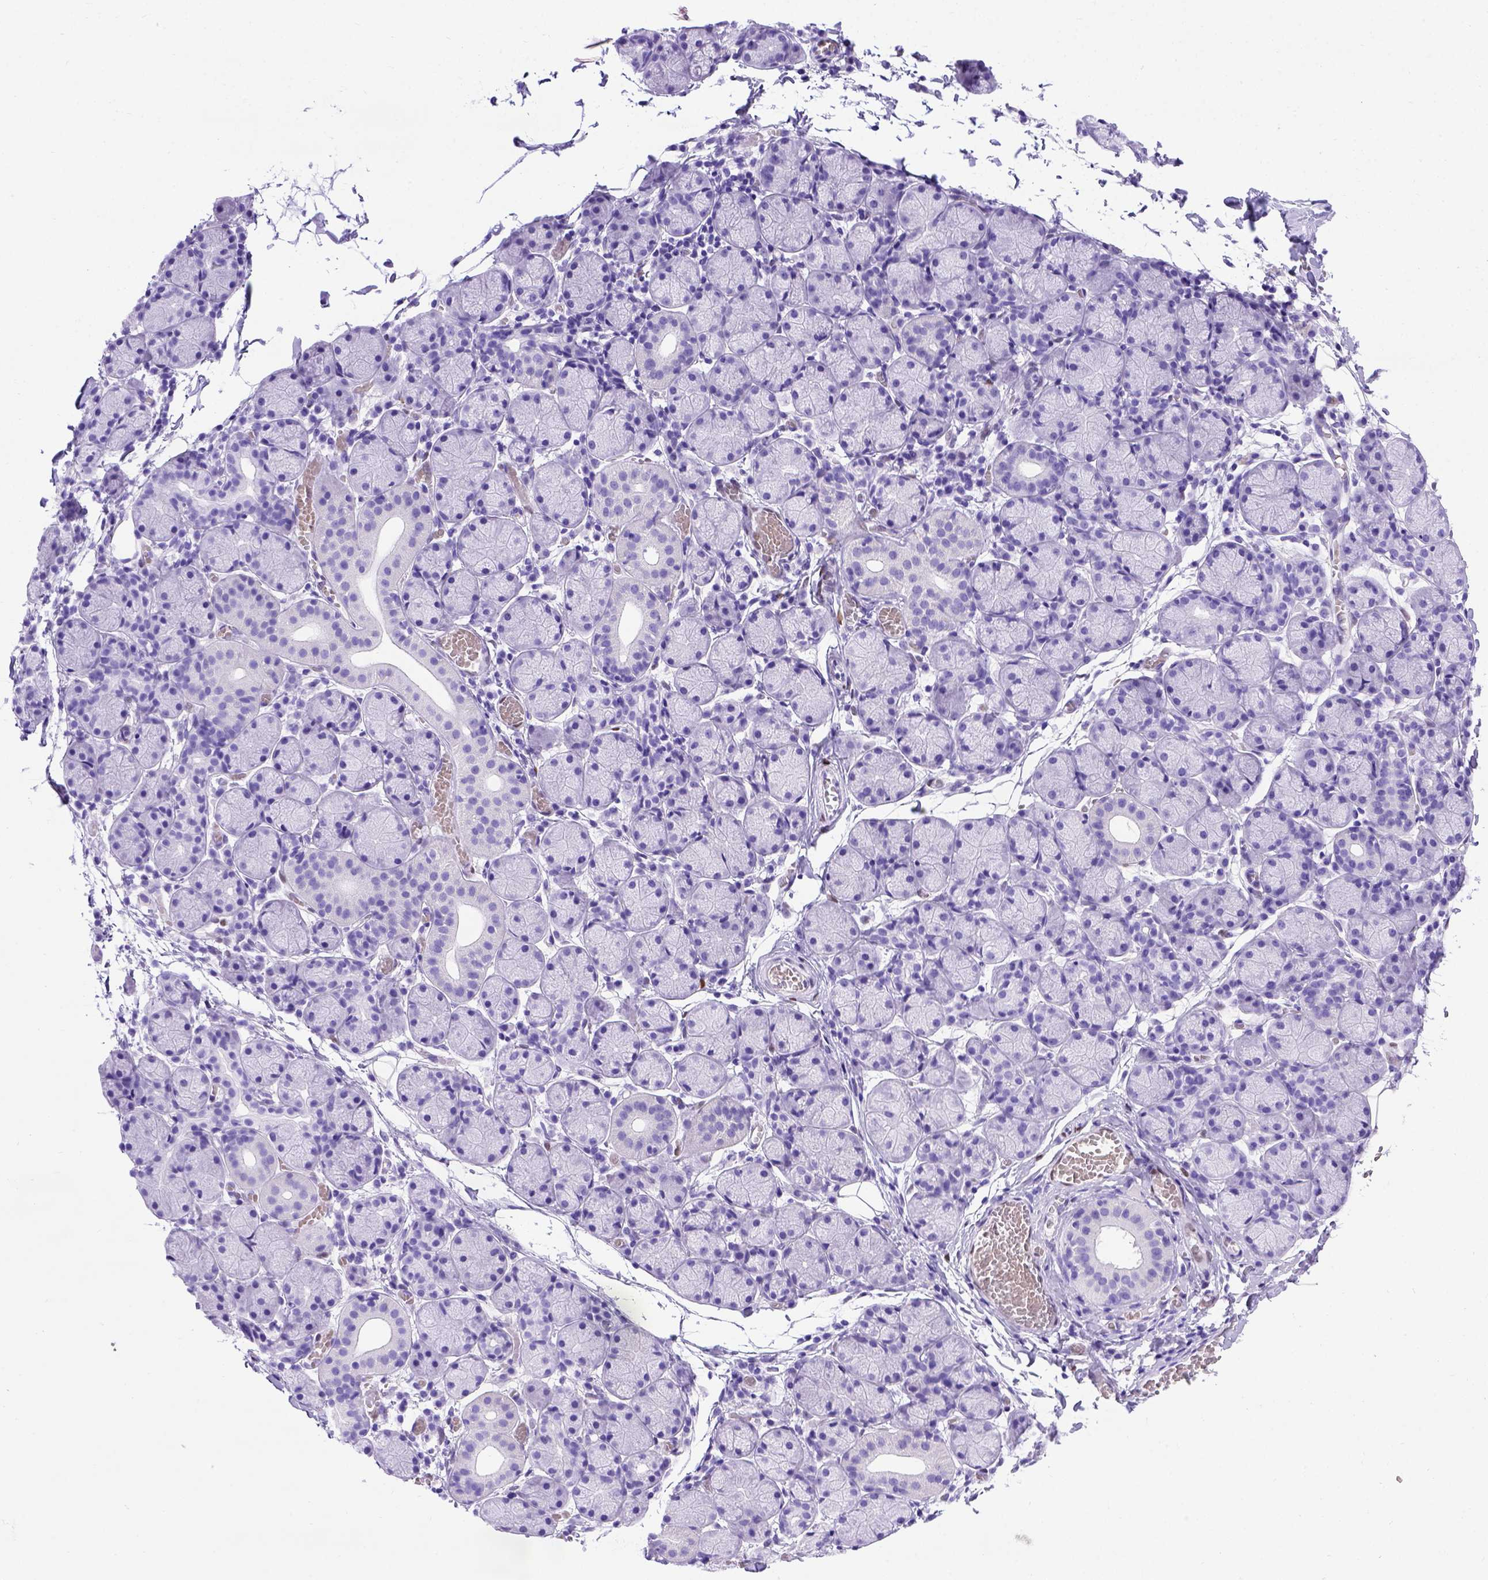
{"staining": {"intensity": "negative", "quantity": "none", "location": "none"}, "tissue": "salivary gland", "cell_type": "Glandular cells", "image_type": "normal", "snomed": [{"axis": "morphology", "description": "Normal tissue, NOS"}, {"axis": "topography", "description": "Salivary gland"}], "caption": "Immunohistochemistry (IHC) of unremarkable human salivary gland exhibits no staining in glandular cells. (DAB immunohistochemistry (IHC) visualized using brightfield microscopy, high magnification).", "gene": "MEOX2", "patient": {"sex": "female", "age": 24}}